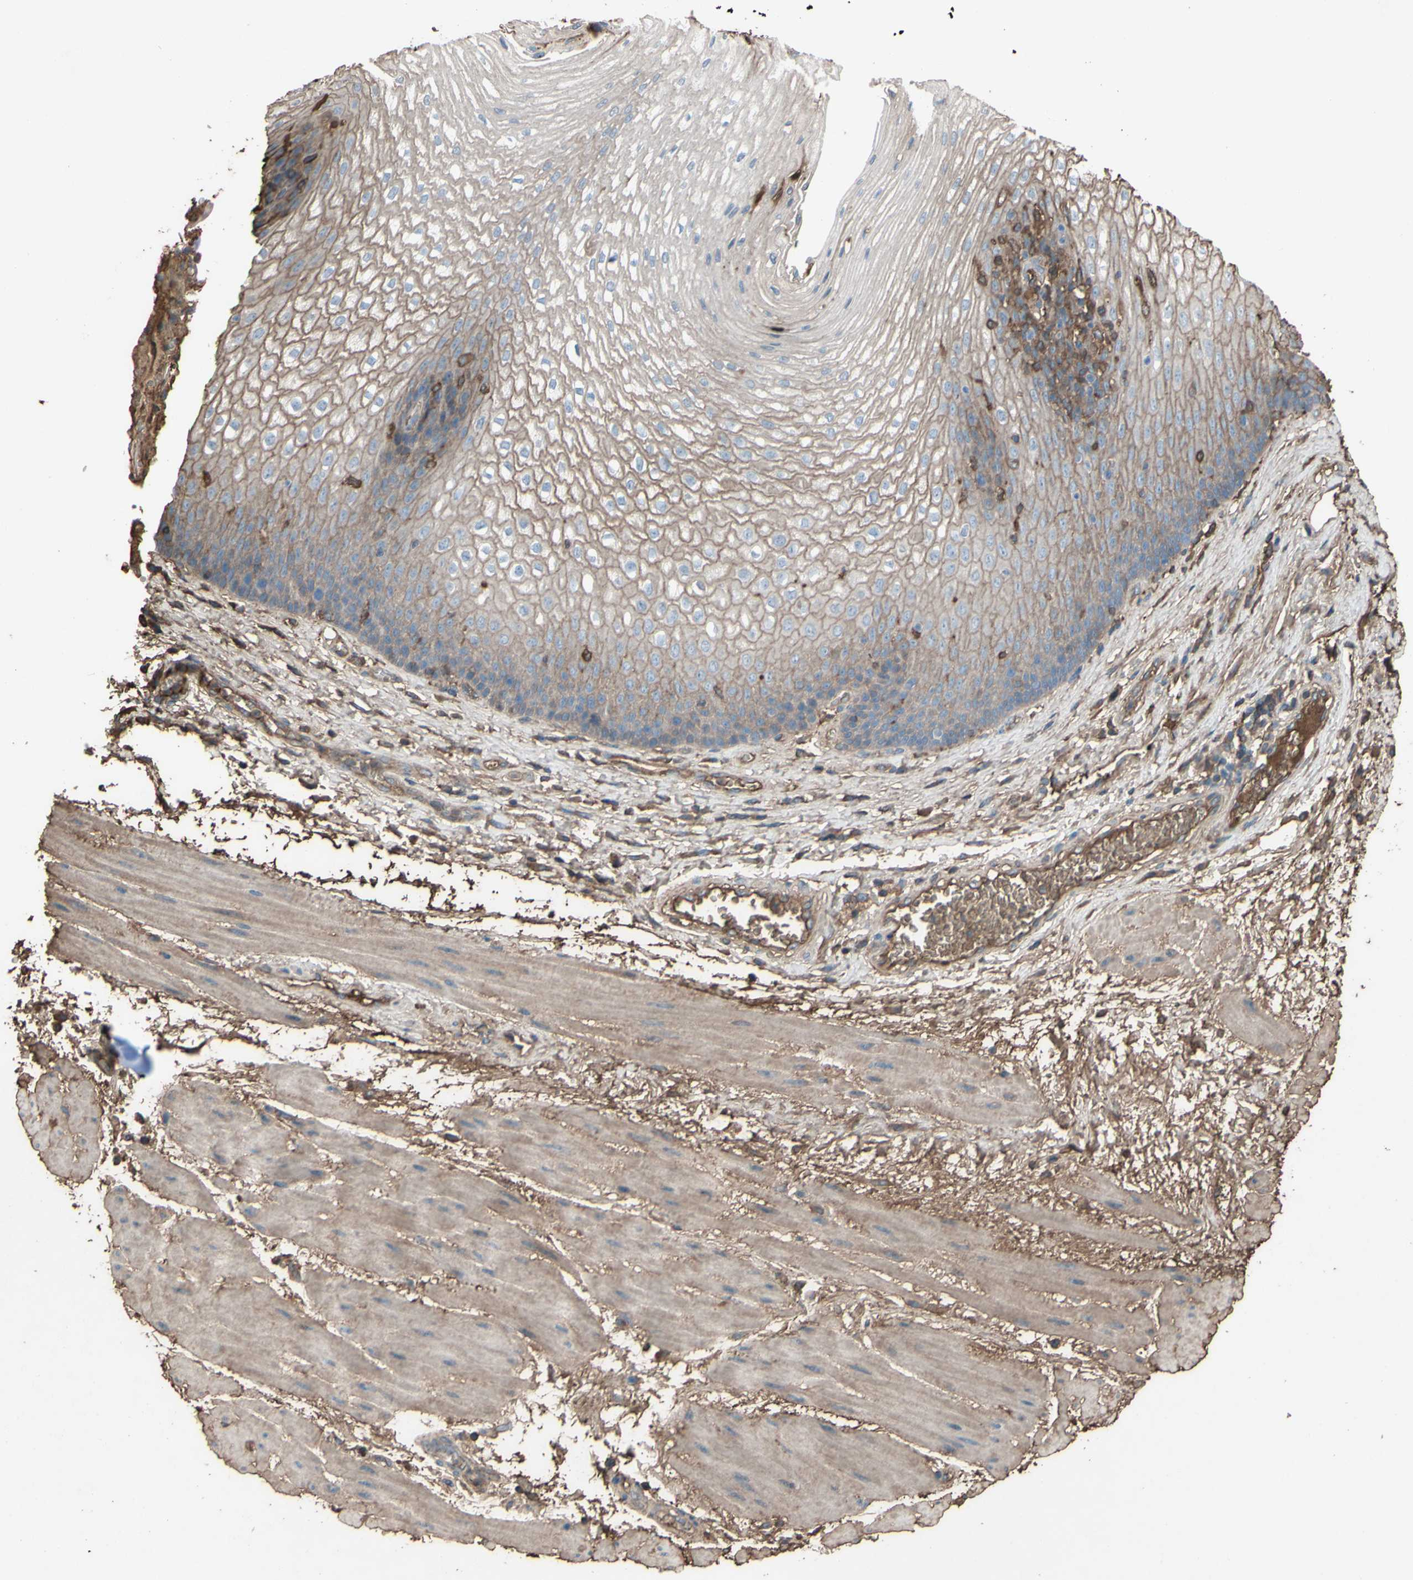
{"staining": {"intensity": "moderate", "quantity": "25%-75%", "location": "cytoplasmic/membranous"}, "tissue": "esophagus", "cell_type": "Squamous epithelial cells", "image_type": "normal", "snomed": [{"axis": "morphology", "description": "Normal tissue, NOS"}, {"axis": "topography", "description": "Esophagus"}], "caption": "Immunohistochemical staining of normal human esophagus exhibits 25%-75% levels of moderate cytoplasmic/membranous protein expression in about 25%-75% of squamous epithelial cells. (IHC, brightfield microscopy, high magnification).", "gene": "PTGDS", "patient": {"sex": "male", "age": 48}}